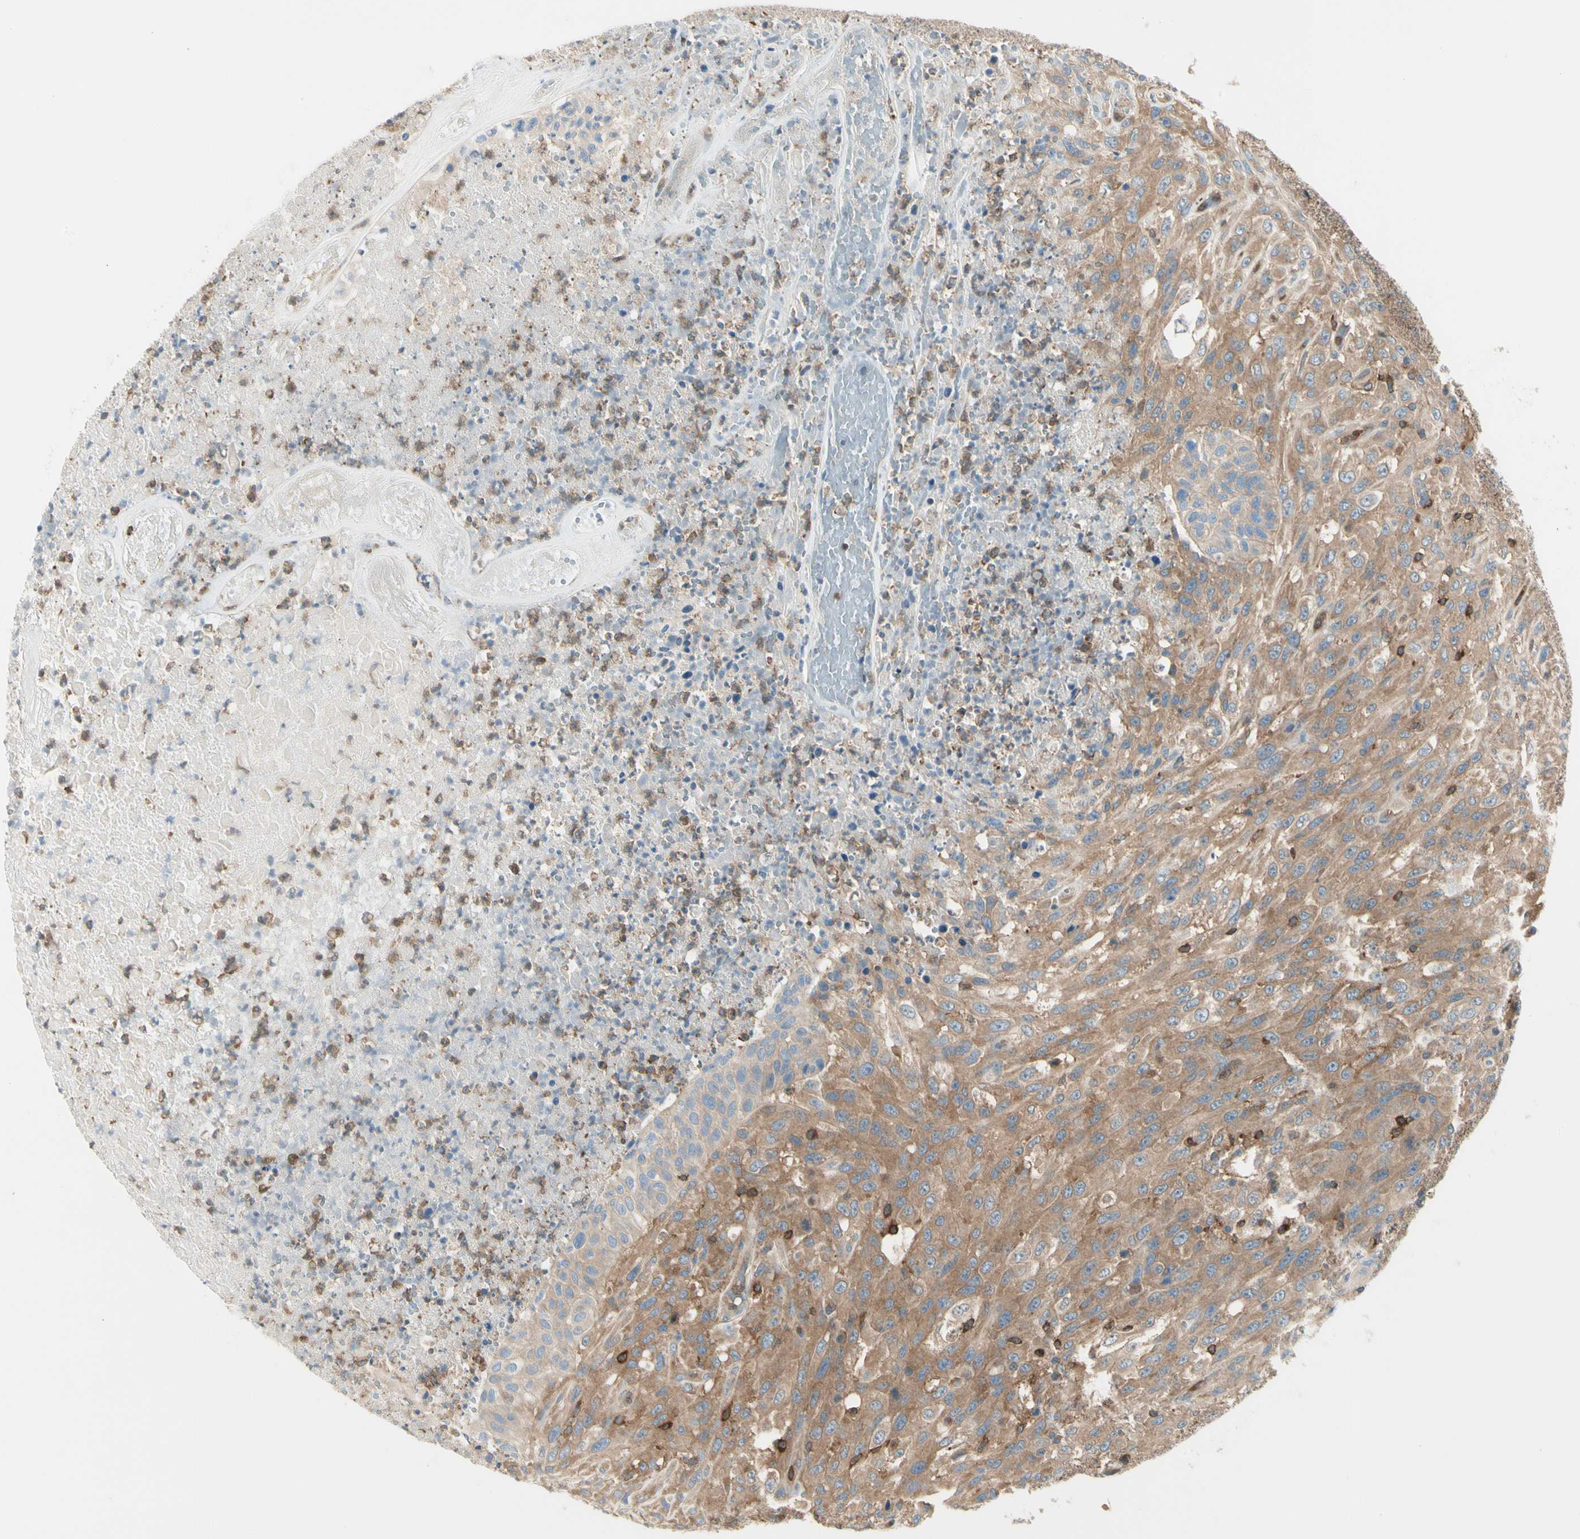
{"staining": {"intensity": "moderate", "quantity": ">75%", "location": "cytoplasmic/membranous"}, "tissue": "urothelial cancer", "cell_type": "Tumor cells", "image_type": "cancer", "snomed": [{"axis": "morphology", "description": "Urothelial carcinoma, High grade"}, {"axis": "topography", "description": "Urinary bladder"}], "caption": "Immunohistochemistry (DAB) staining of human high-grade urothelial carcinoma reveals moderate cytoplasmic/membranous protein staining in approximately >75% of tumor cells.", "gene": "CAPZA2", "patient": {"sex": "male", "age": 66}}